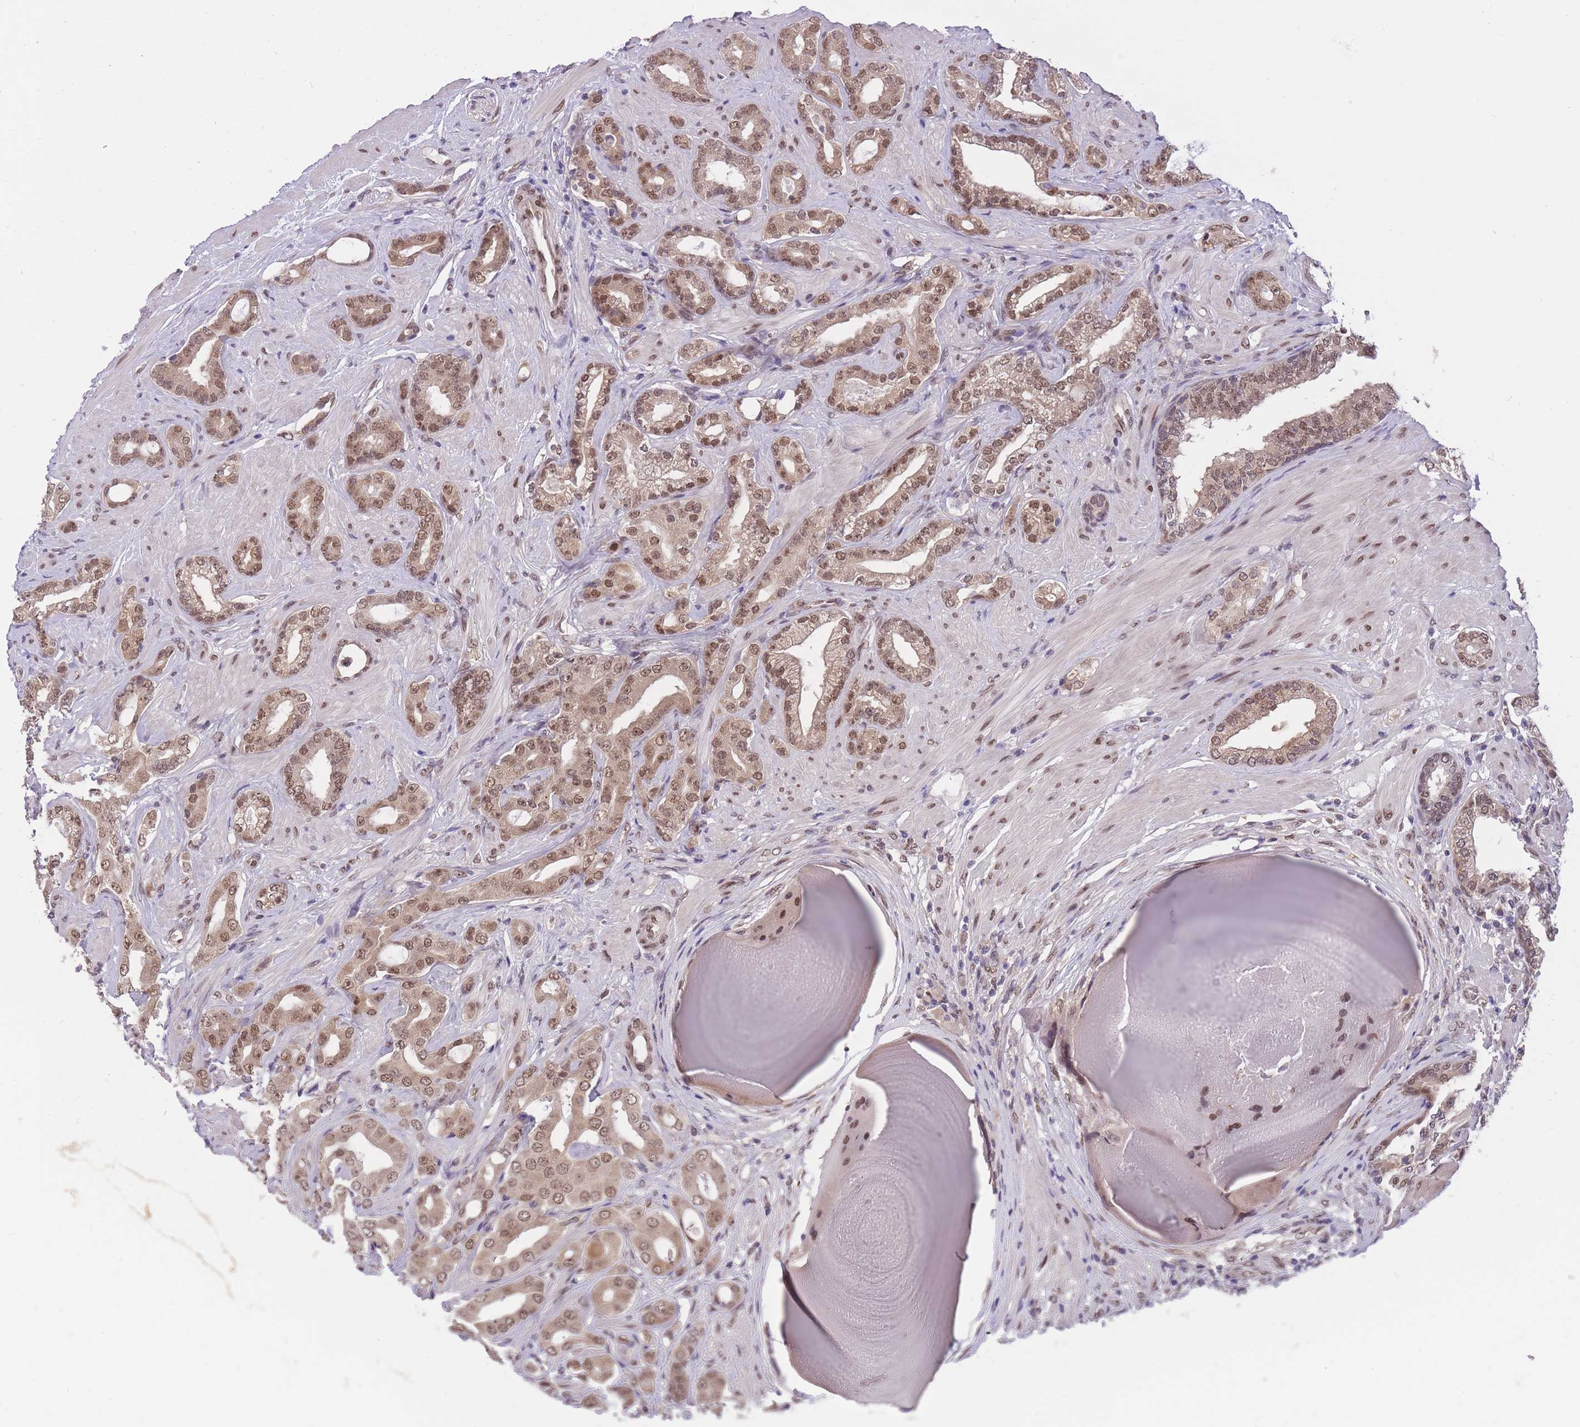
{"staining": {"intensity": "weak", "quantity": ">75%", "location": "cytoplasmic/membranous,nuclear"}, "tissue": "prostate cancer", "cell_type": "Tumor cells", "image_type": "cancer", "snomed": [{"axis": "morphology", "description": "Adenocarcinoma, Low grade"}, {"axis": "topography", "description": "Prostate"}], "caption": "Adenocarcinoma (low-grade) (prostate) was stained to show a protein in brown. There is low levels of weak cytoplasmic/membranous and nuclear expression in about >75% of tumor cells. (brown staining indicates protein expression, while blue staining denotes nuclei).", "gene": "CDIP1", "patient": {"sex": "male", "age": 57}}